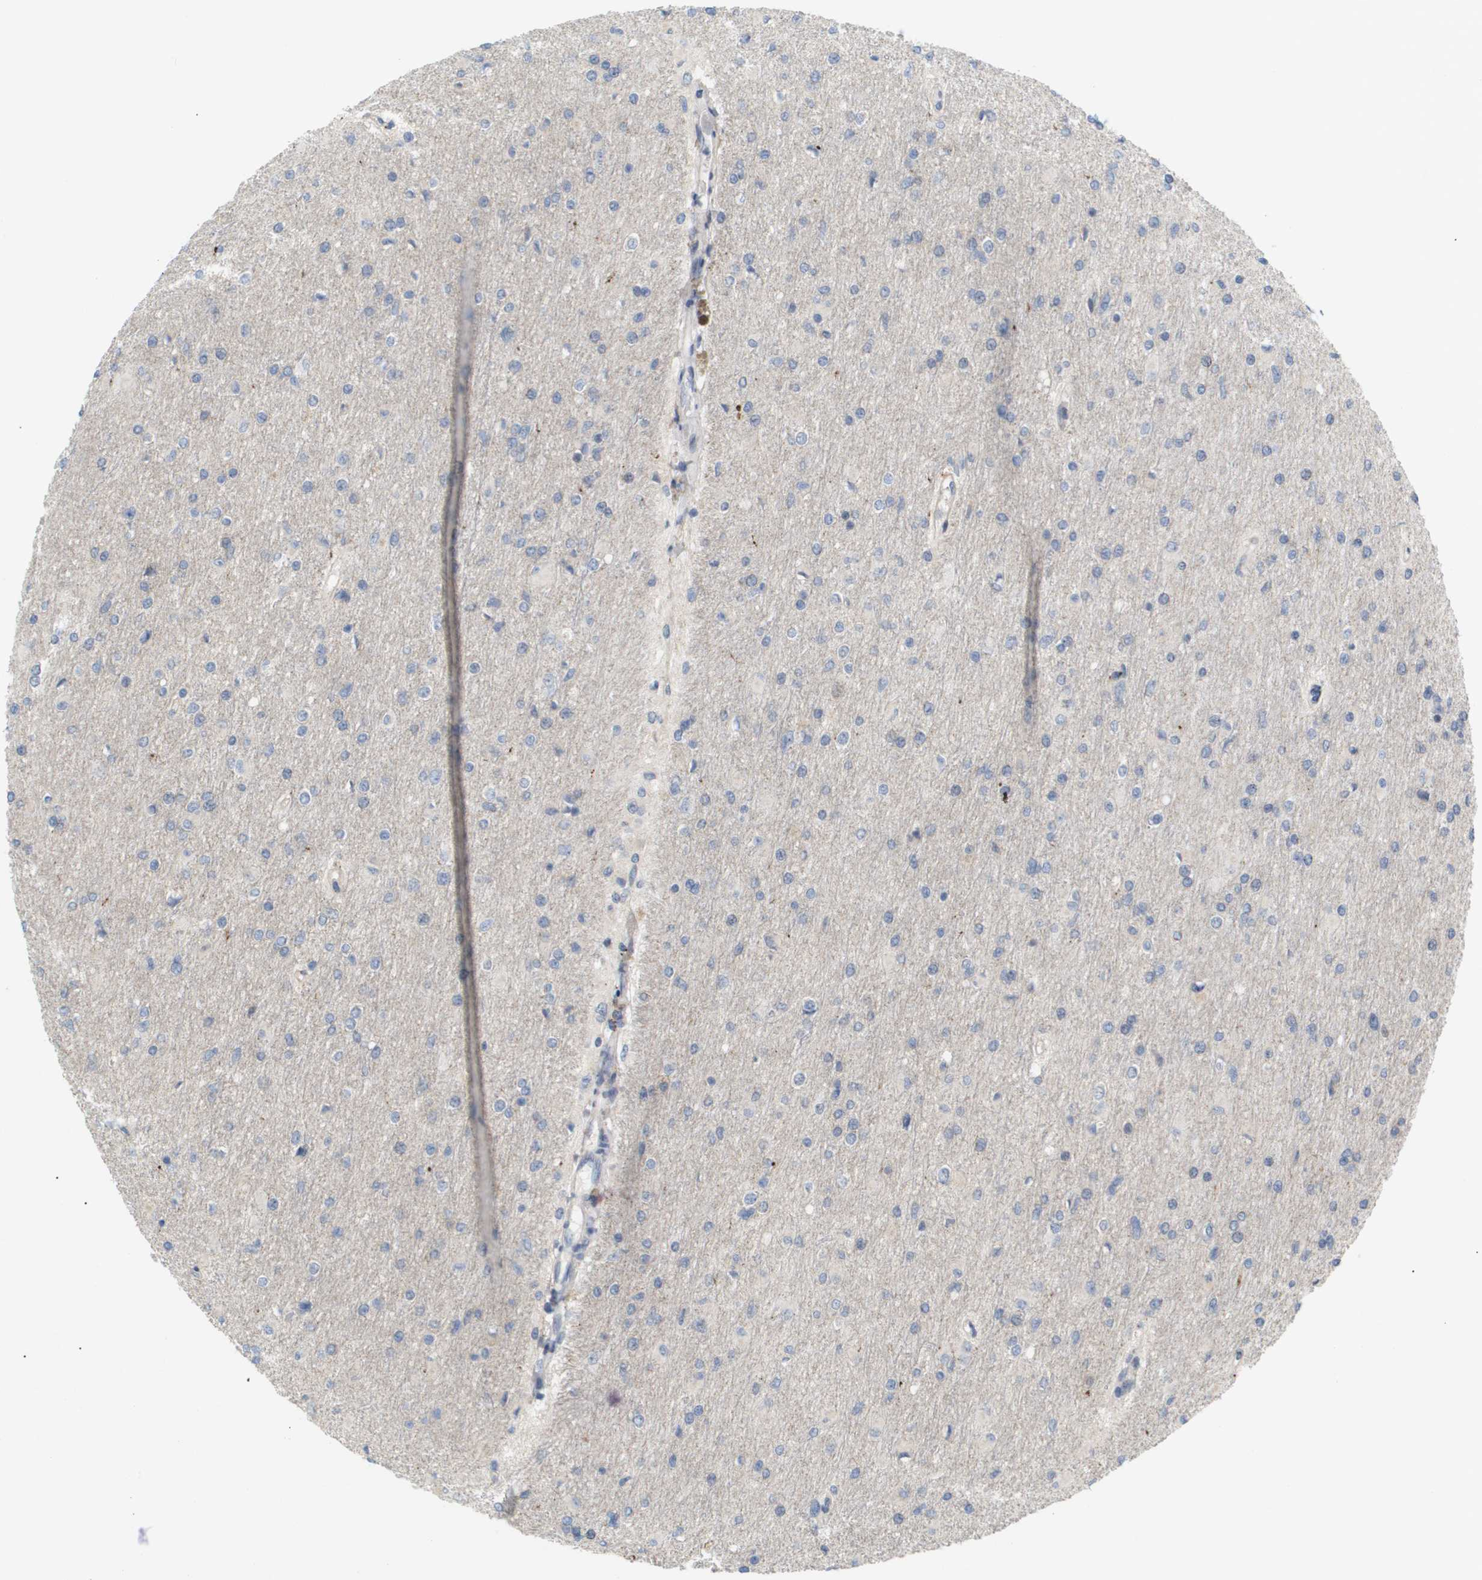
{"staining": {"intensity": "negative", "quantity": "none", "location": "none"}, "tissue": "glioma", "cell_type": "Tumor cells", "image_type": "cancer", "snomed": [{"axis": "morphology", "description": "Glioma, malignant, High grade"}, {"axis": "topography", "description": "Cerebral cortex"}], "caption": "IHC histopathology image of malignant glioma (high-grade) stained for a protein (brown), which displays no expression in tumor cells.", "gene": "PPARD", "patient": {"sex": "female", "age": 36}}